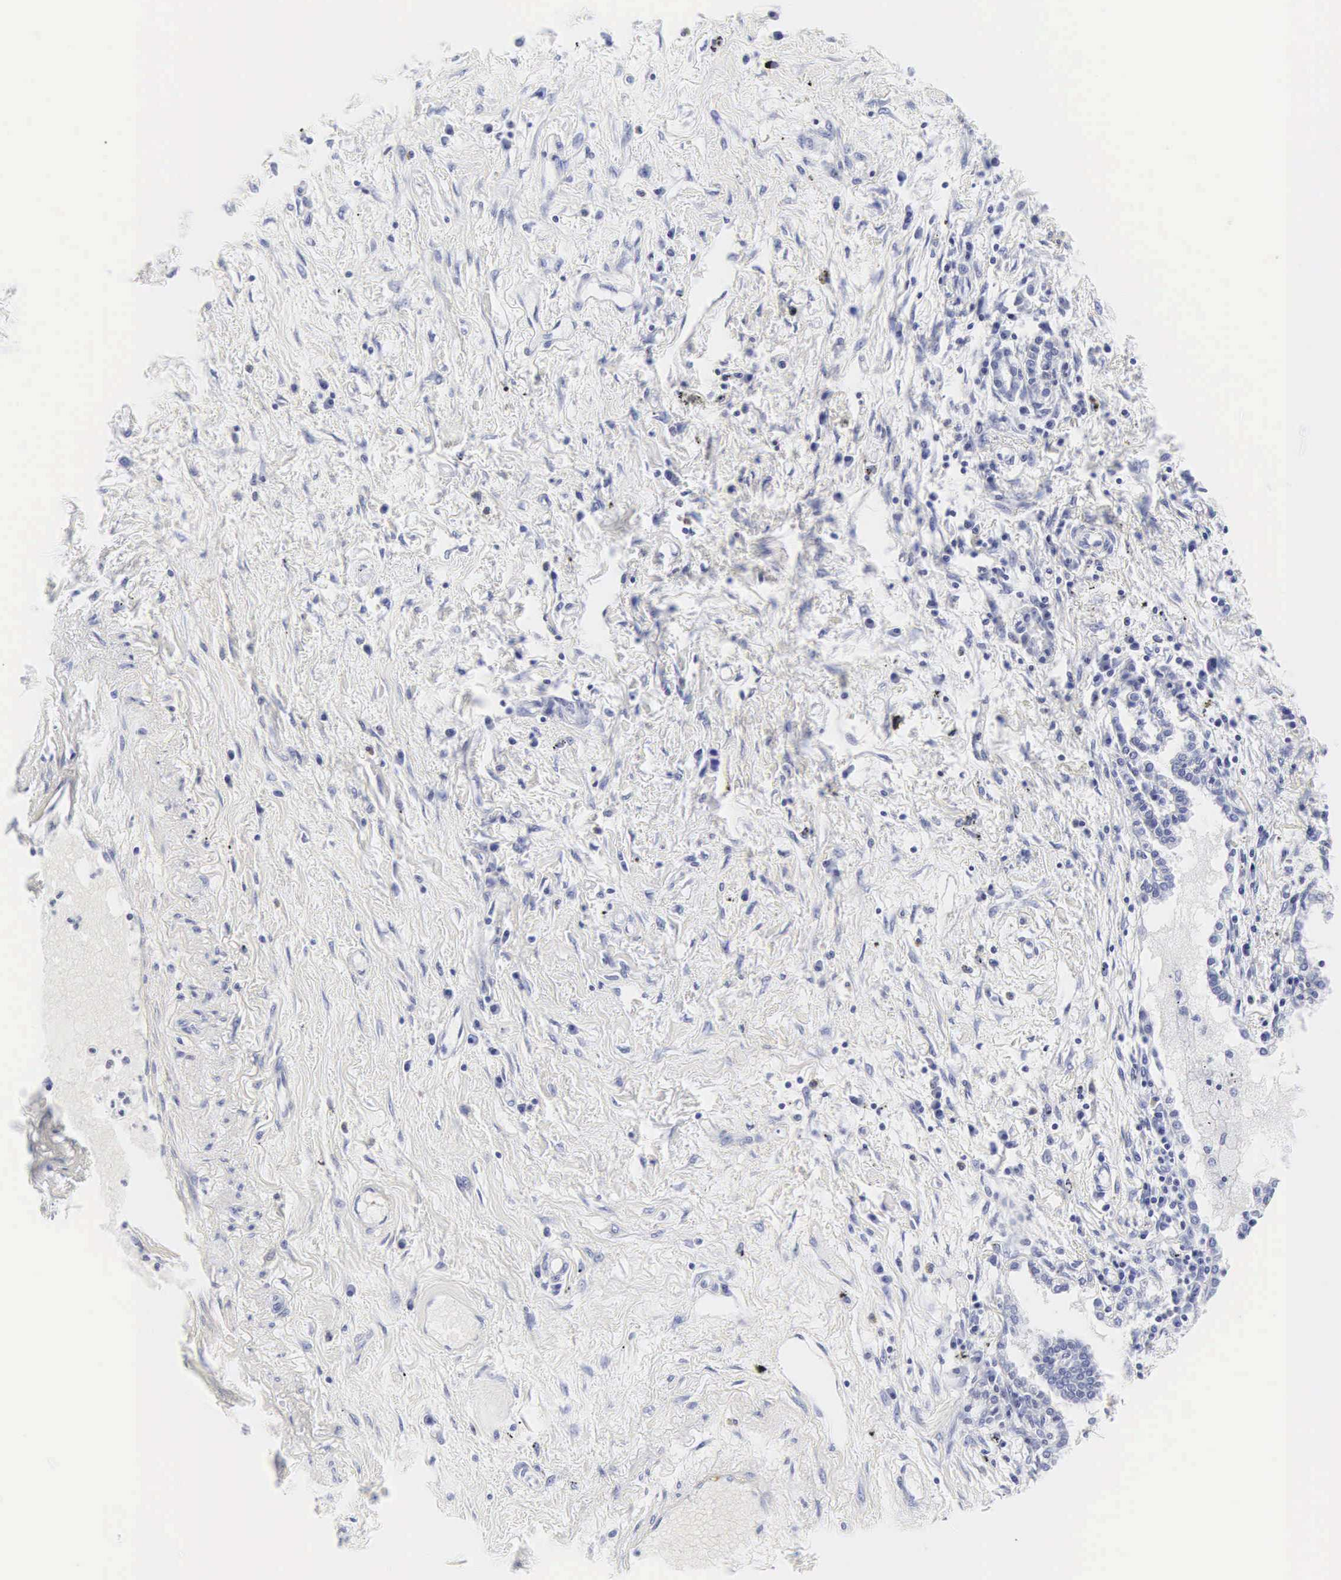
{"staining": {"intensity": "negative", "quantity": "none", "location": "none"}, "tissue": "lung cancer", "cell_type": "Tumor cells", "image_type": "cancer", "snomed": [{"axis": "morphology", "description": "Adenocarcinoma, NOS"}, {"axis": "topography", "description": "Lung"}], "caption": "Immunohistochemistry photomicrograph of neoplastic tissue: human lung cancer (adenocarcinoma) stained with DAB (3,3'-diaminobenzidine) demonstrates no significant protein staining in tumor cells.", "gene": "INS", "patient": {"sex": "male", "age": 60}}